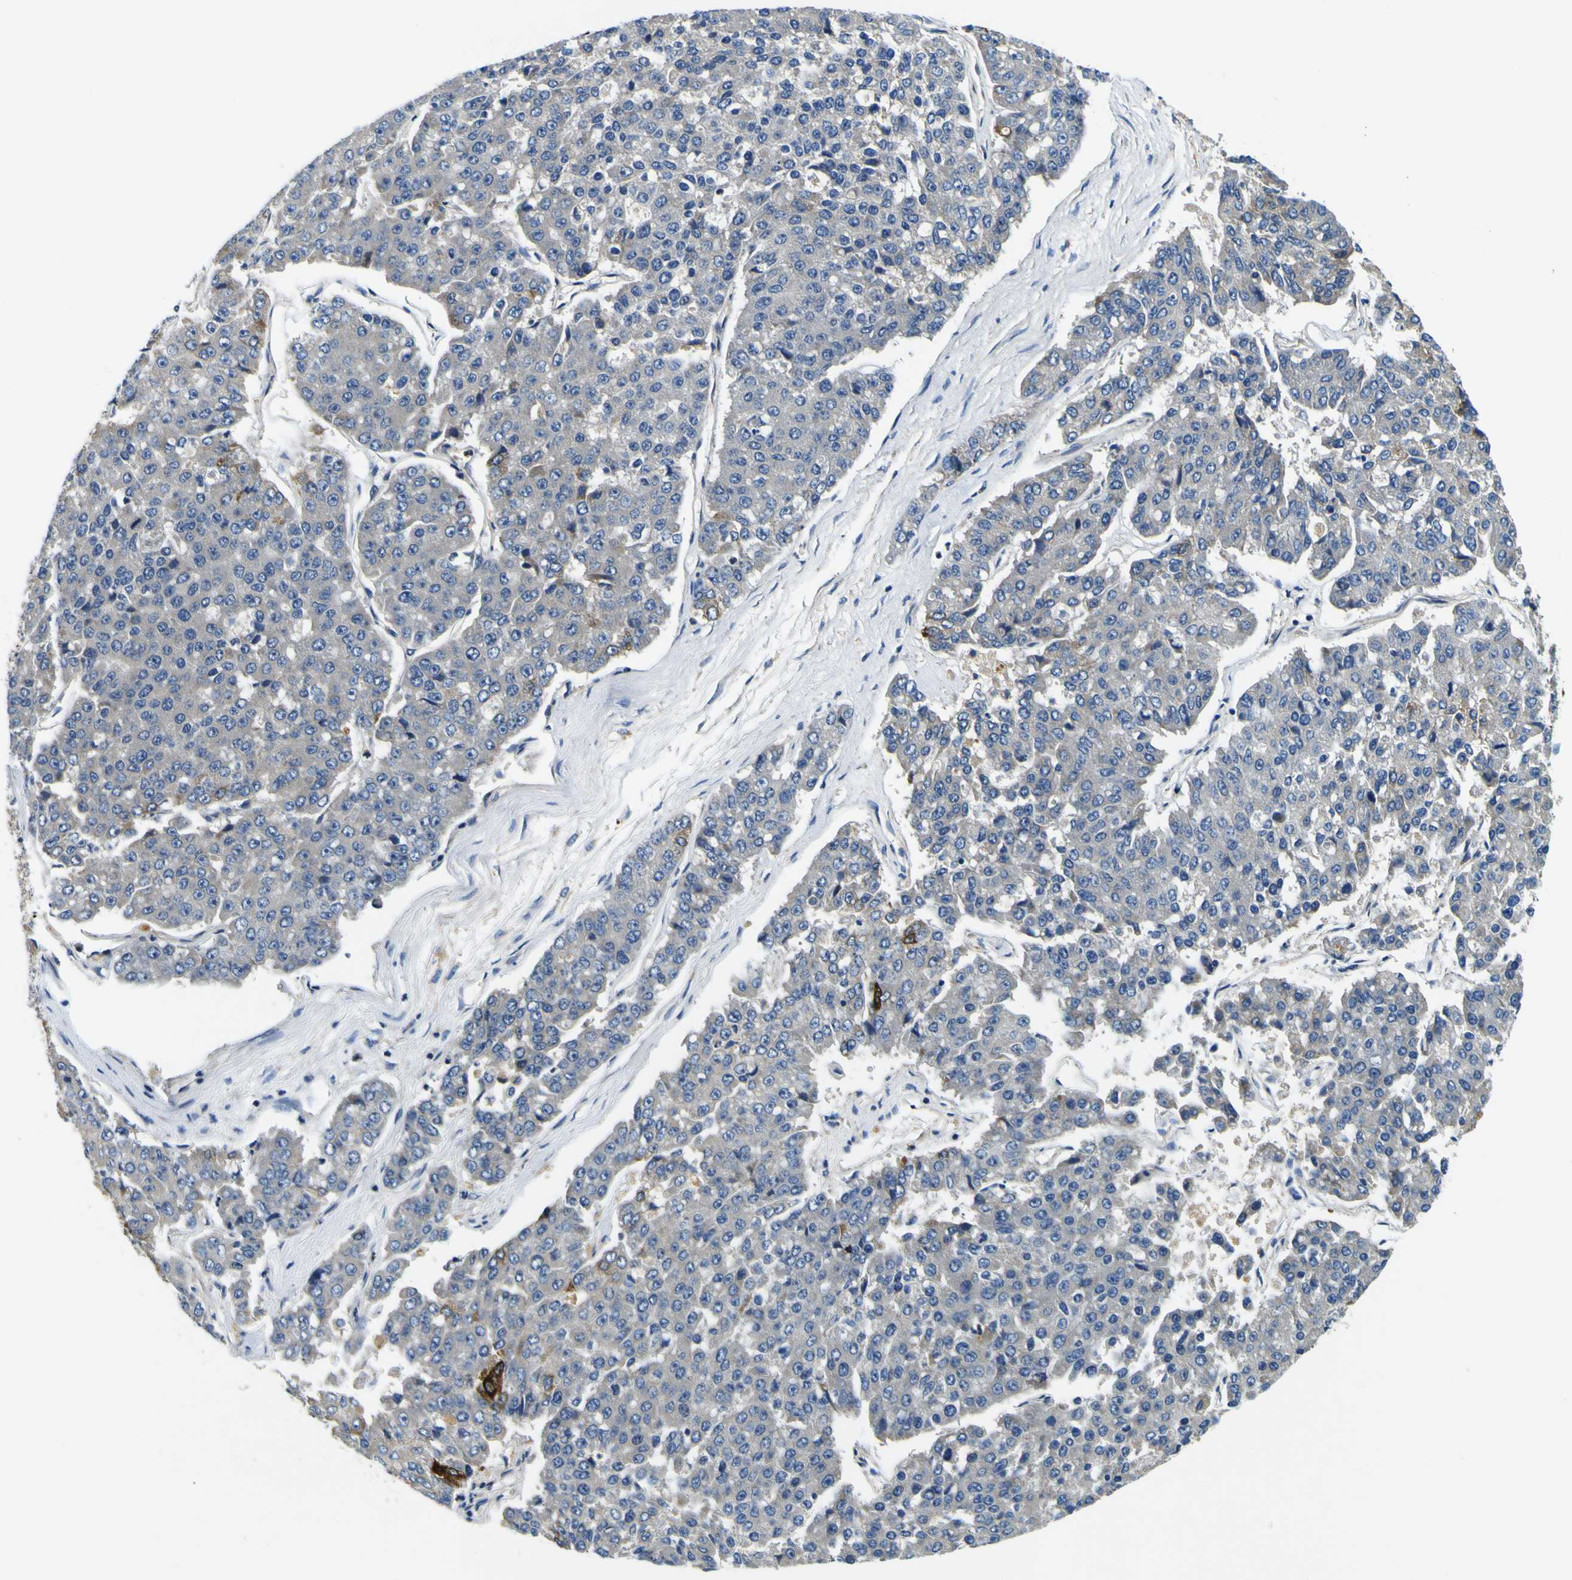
{"staining": {"intensity": "strong", "quantity": "<25%", "location": "cytoplasmic/membranous"}, "tissue": "pancreatic cancer", "cell_type": "Tumor cells", "image_type": "cancer", "snomed": [{"axis": "morphology", "description": "Adenocarcinoma, NOS"}, {"axis": "topography", "description": "Pancreas"}], "caption": "Brown immunohistochemical staining in human pancreatic adenocarcinoma shows strong cytoplasmic/membranous staining in approximately <25% of tumor cells.", "gene": "CLSTN1", "patient": {"sex": "male", "age": 50}}